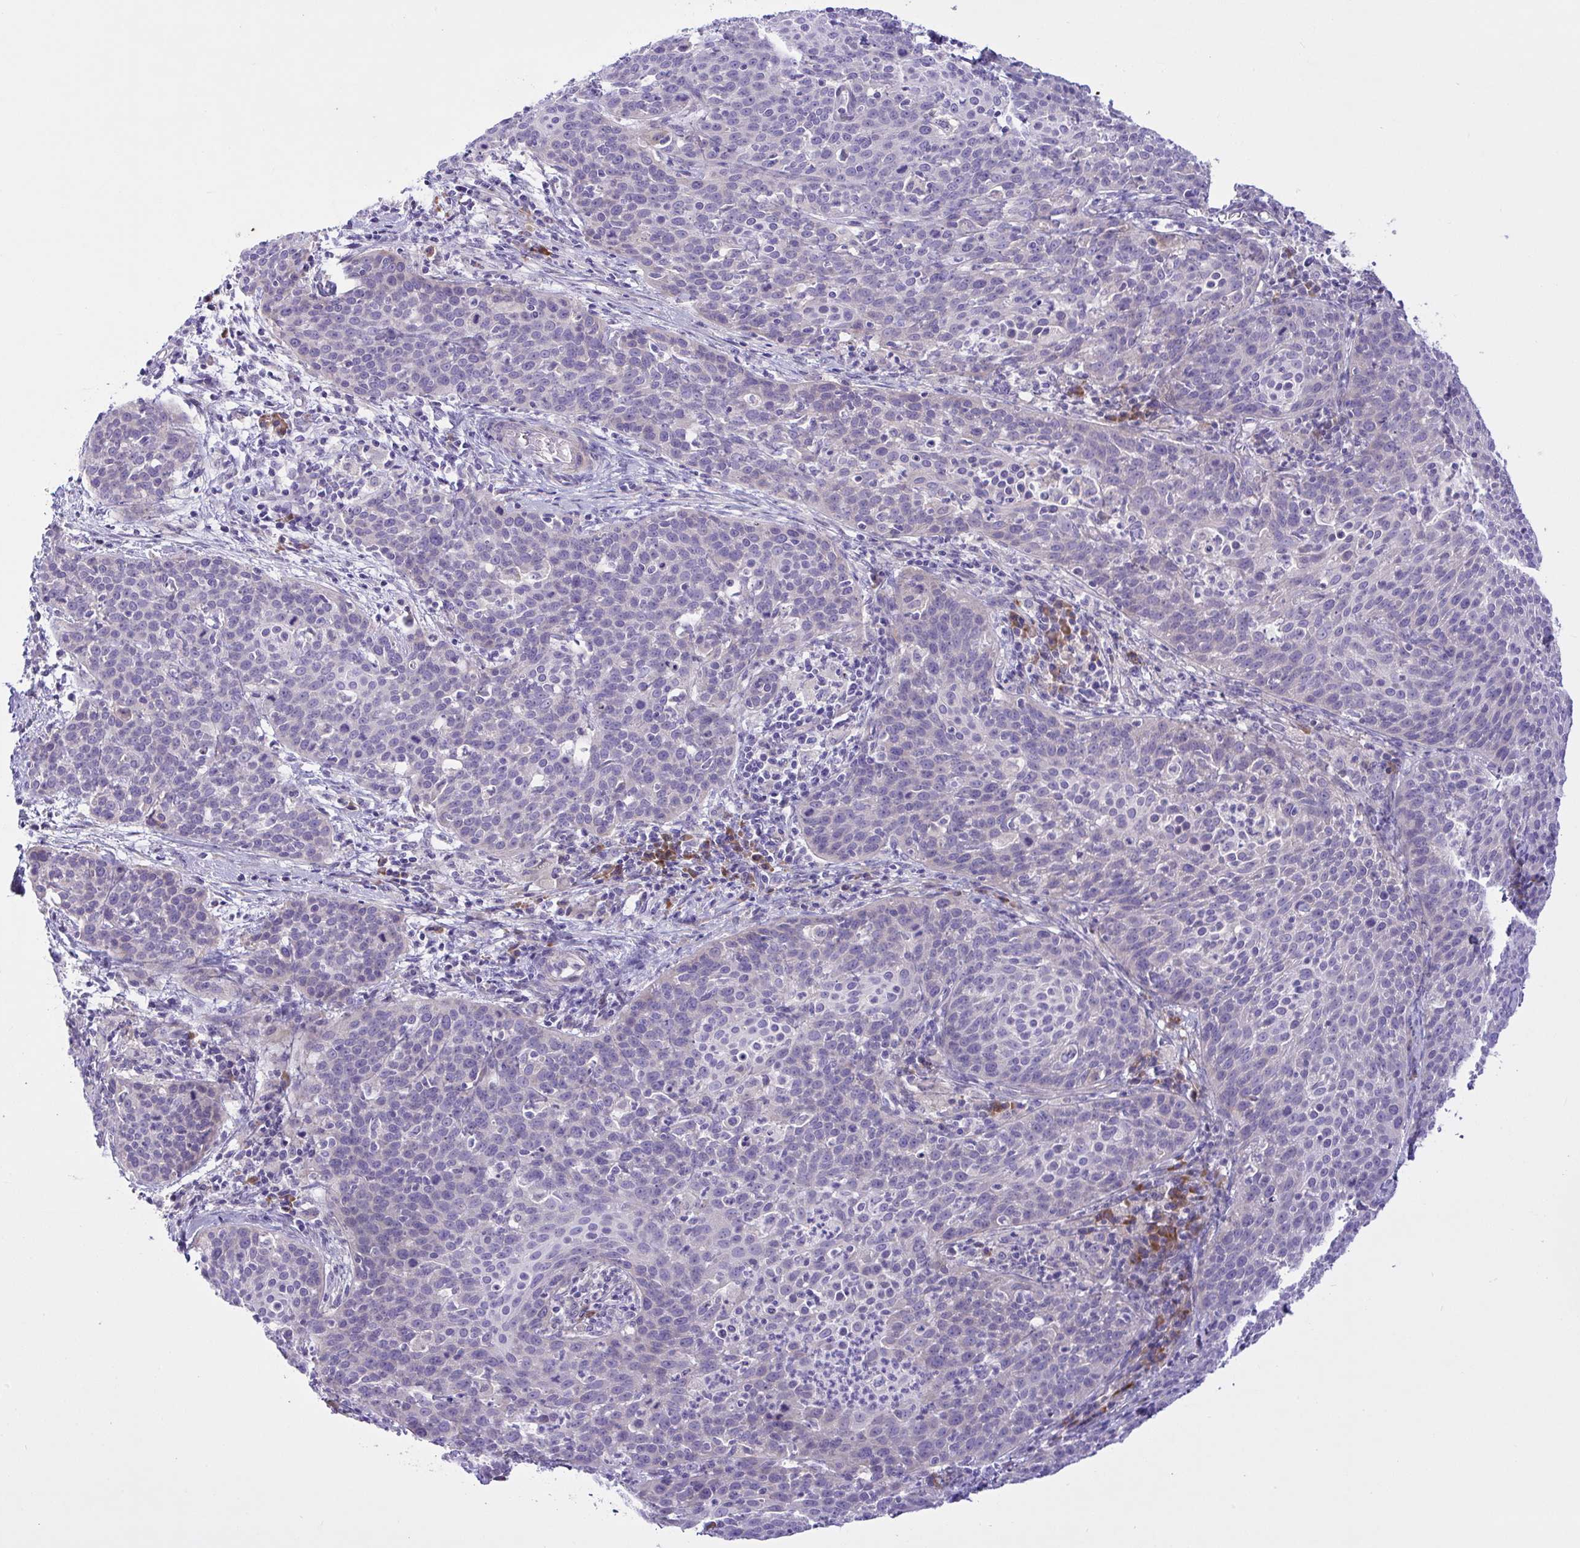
{"staining": {"intensity": "negative", "quantity": "none", "location": "none"}, "tissue": "cervical cancer", "cell_type": "Tumor cells", "image_type": "cancer", "snomed": [{"axis": "morphology", "description": "Squamous cell carcinoma, NOS"}, {"axis": "topography", "description": "Cervix"}], "caption": "The image demonstrates no significant staining in tumor cells of squamous cell carcinoma (cervical).", "gene": "FAM86B1", "patient": {"sex": "female", "age": 38}}